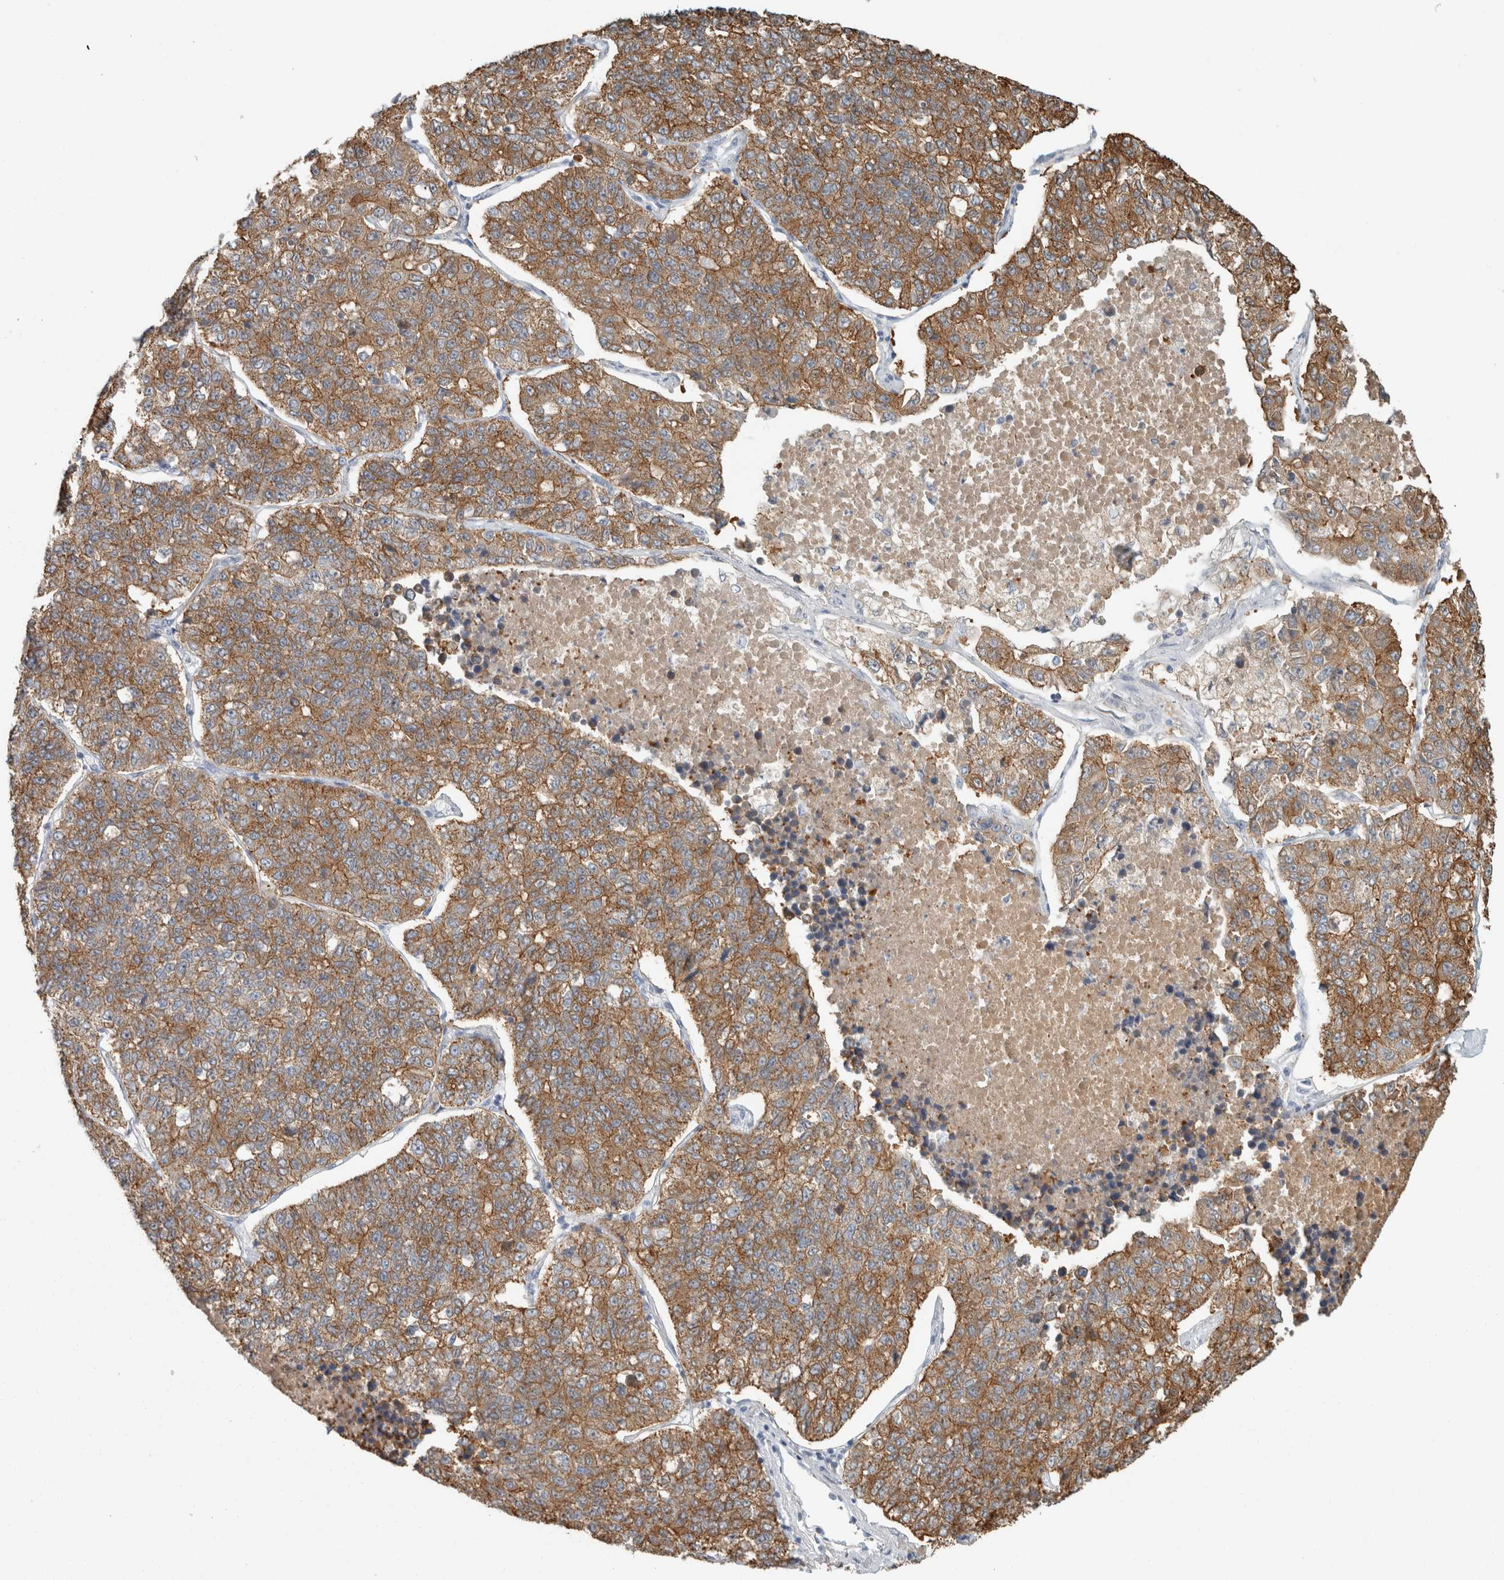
{"staining": {"intensity": "moderate", "quantity": ">75%", "location": "cytoplasmic/membranous"}, "tissue": "lung cancer", "cell_type": "Tumor cells", "image_type": "cancer", "snomed": [{"axis": "morphology", "description": "Adenocarcinoma, NOS"}, {"axis": "topography", "description": "Lung"}], "caption": "Lung cancer (adenocarcinoma) stained with a protein marker displays moderate staining in tumor cells.", "gene": "SCIN", "patient": {"sex": "male", "age": 49}}